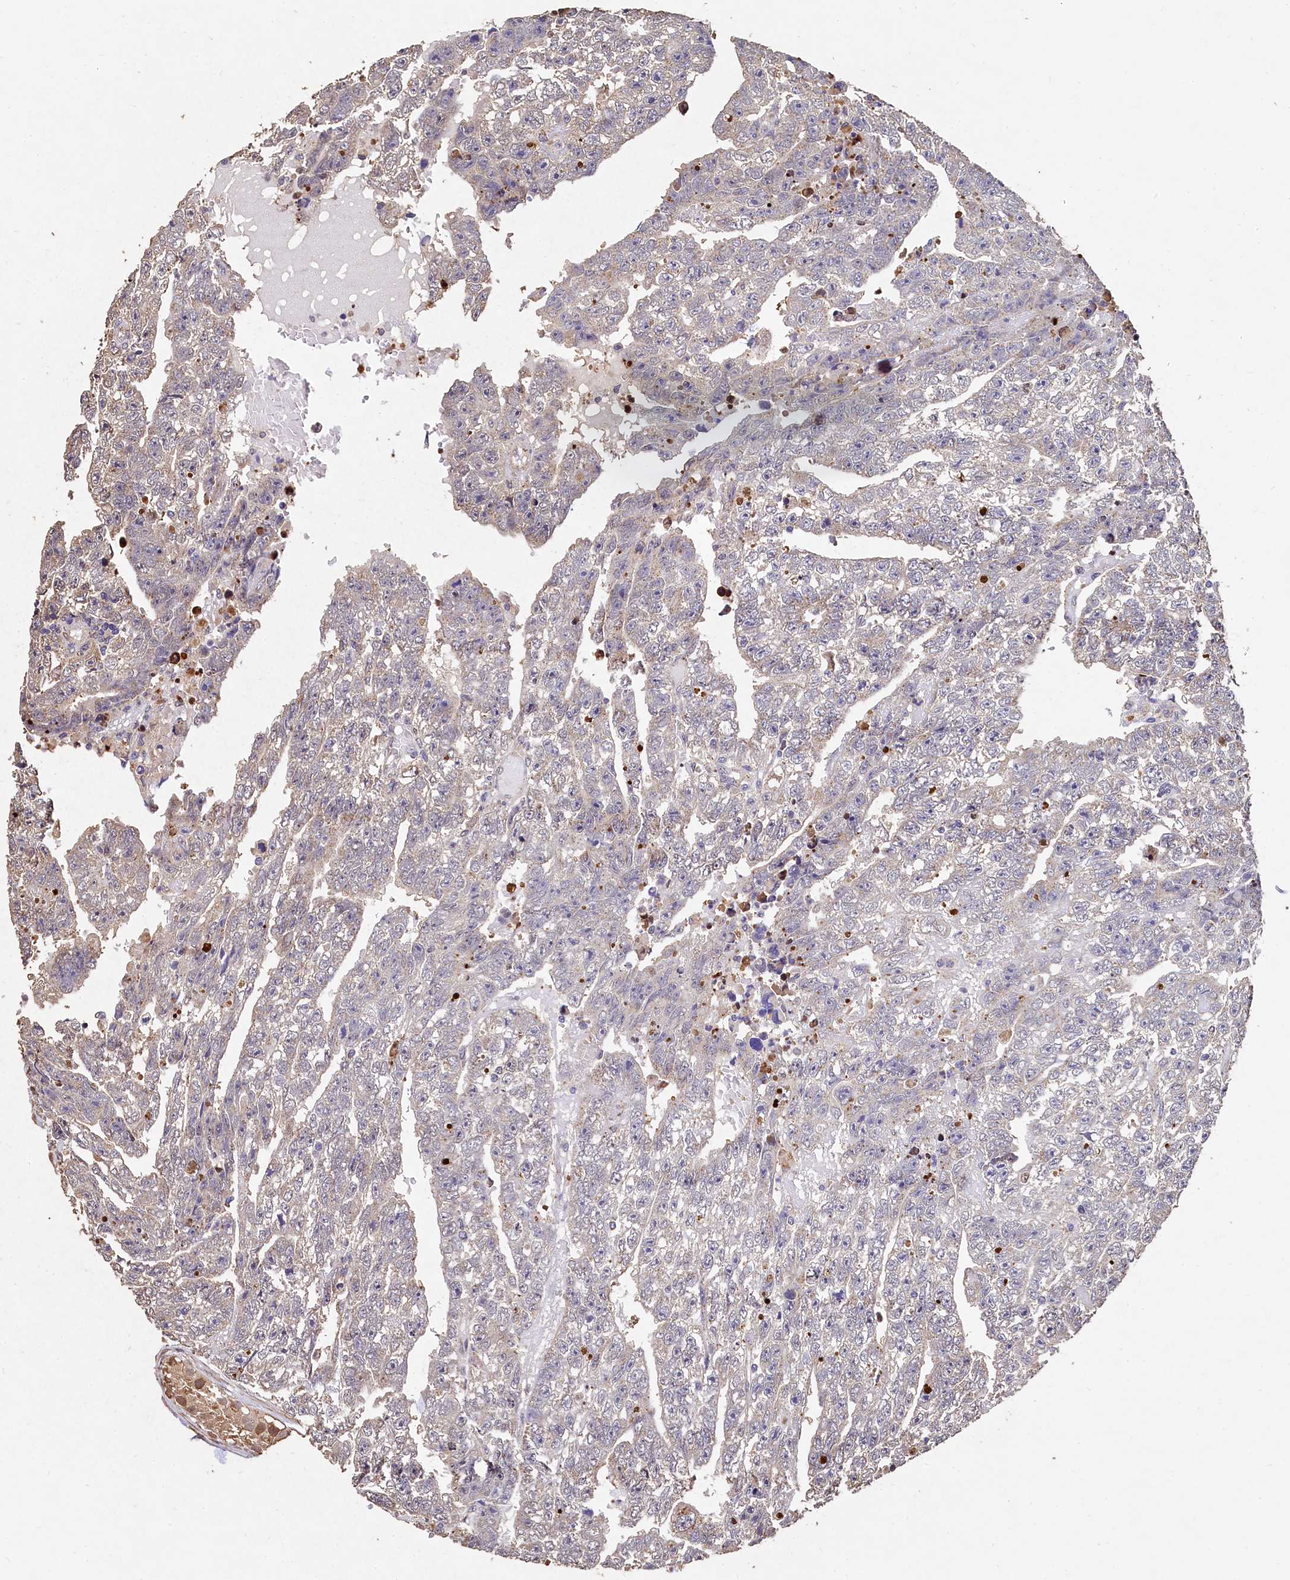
{"staining": {"intensity": "negative", "quantity": "none", "location": "none"}, "tissue": "testis cancer", "cell_type": "Tumor cells", "image_type": "cancer", "snomed": [{"axis": "morphology", "description": "Carcinoma, Embryonal, NOS"}, {"axis": "topography", "description": "Testis"}], "caption": "An immunohistochemistry photomicrograph of testis cancer (embryonal carcinoma) is shown. There is no staining in tumor cells of testis cancer (embryonal carcinoma).", "gene": "LSM4", "patient": {"sex": "male", "age": 25}}